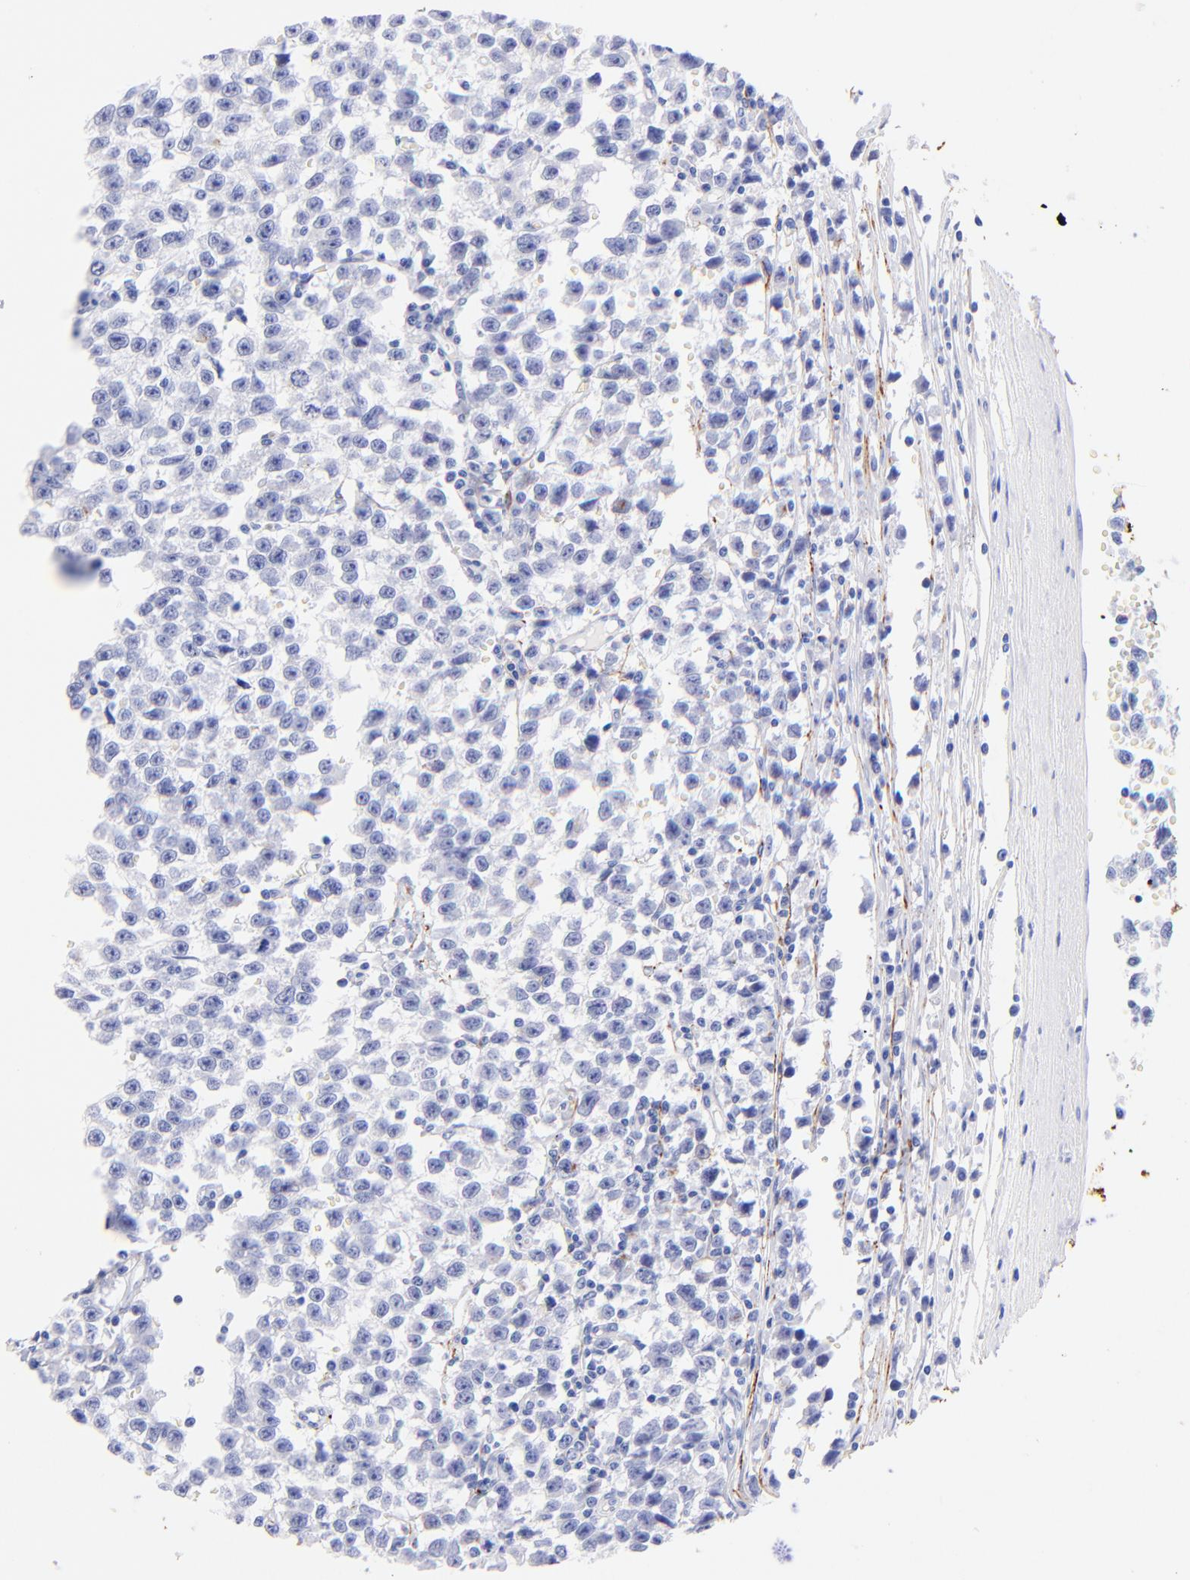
{"staining": {"intensity": "negative", "quantity": "none", "location": "none"}, "tissue": "testis cancer", "cell_type": "Tumor cells", "image_type": "cancer", "snomed": [{"axis": "morphology", "description": "Seminoma, NOS"}, {"axis": "topography", "description": "Testis"}], "caption": "Immunohistochemistry histopathology image of seminoma (testis) stained for a protein (brown), which reveals no expression in tumor cells.", "gene": "KRT19", "patient": {"sex": "male", "age": 35}}